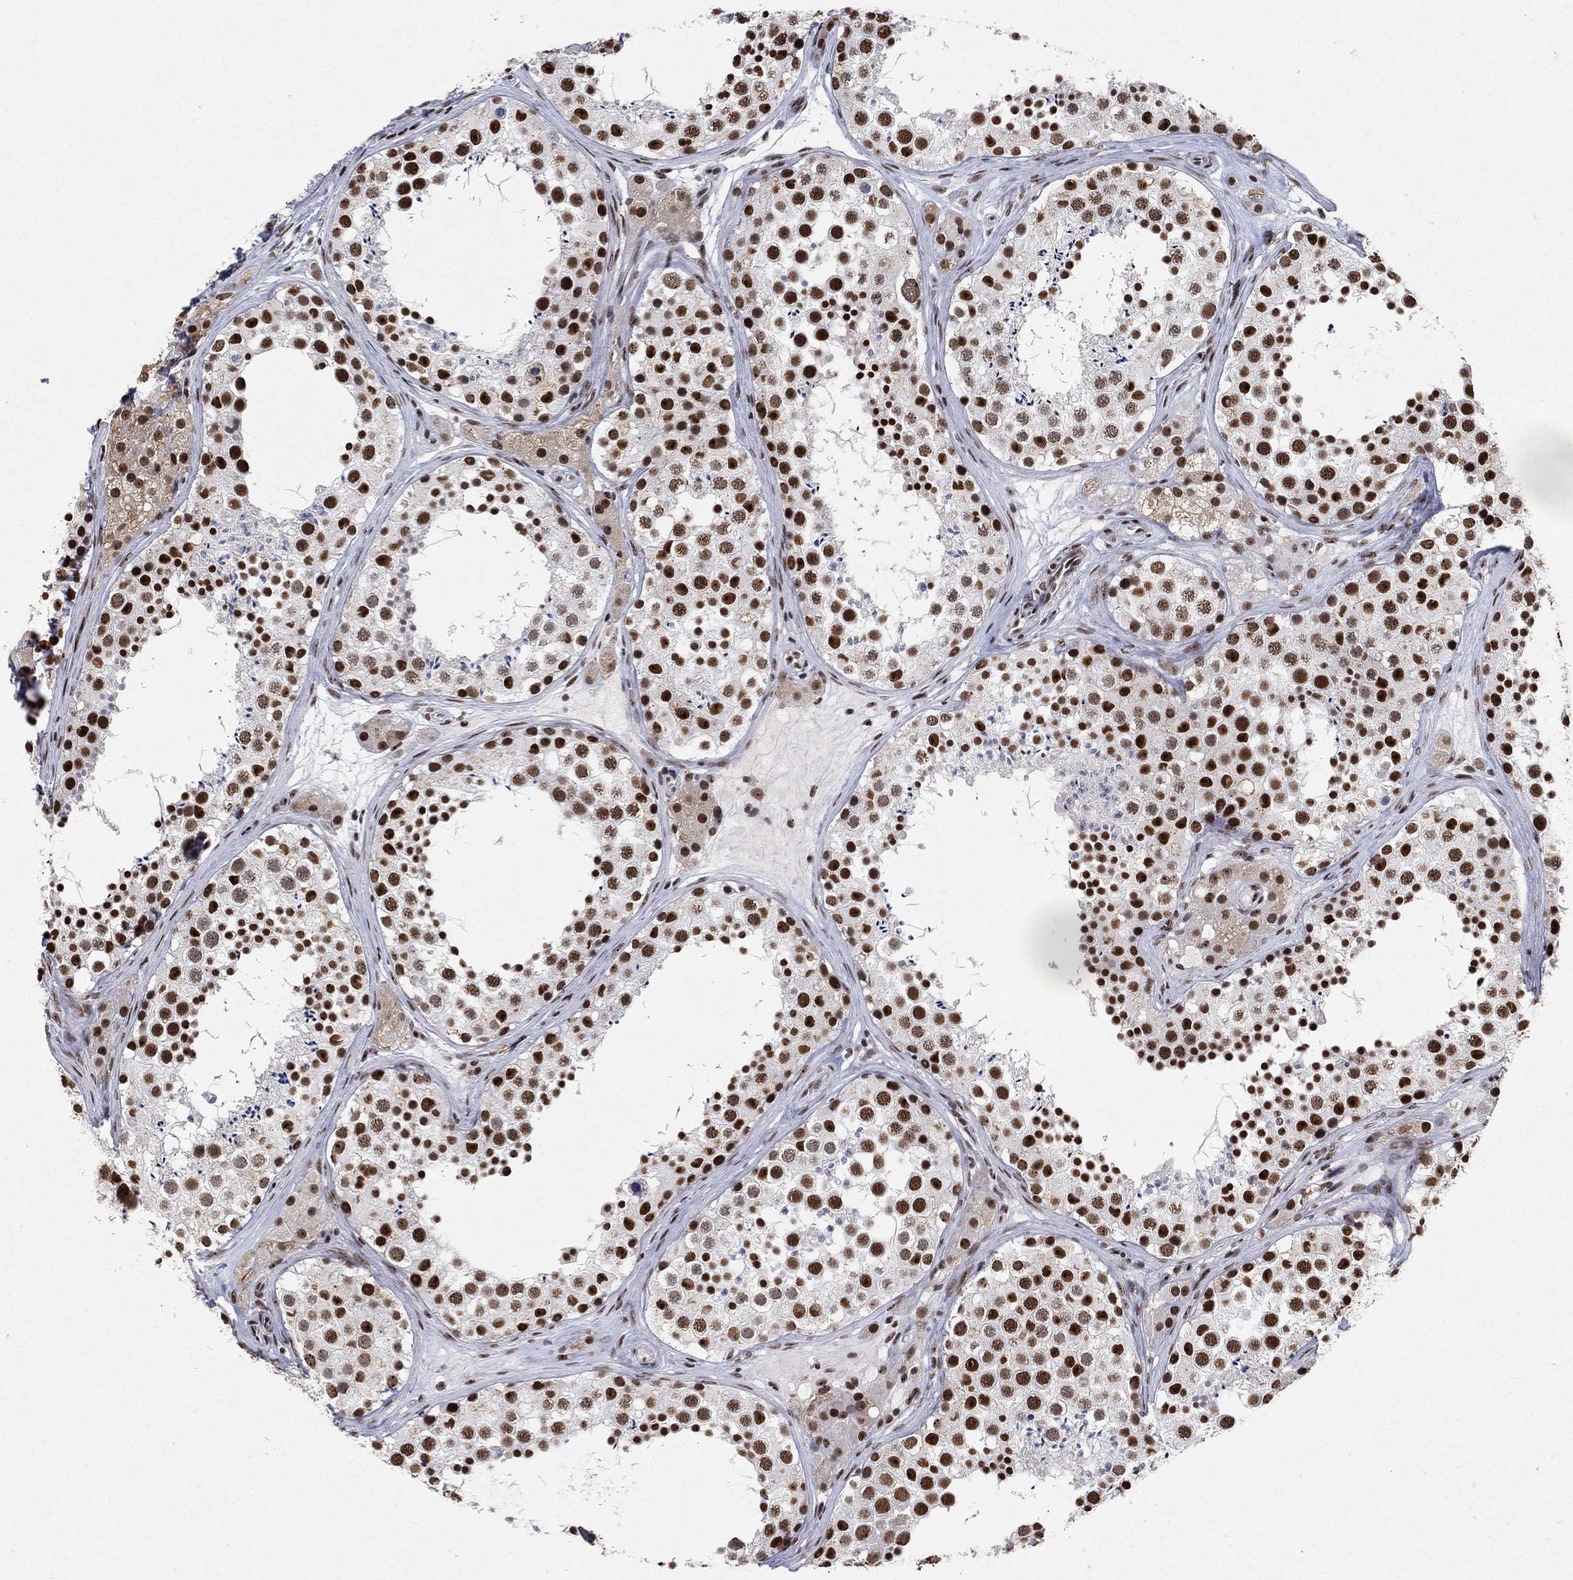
{"staining": {"intensity": "strong", "quantity": ">75%", "location": "nuclear"}, "tissue": "testis", "cell_type": "Cells in seminiferous ducts", "image_type": "normal", "snomed": [{"axis": "morphology", "description": "Normal tissue, NOS"}, {"axis": "topography", "description": "Testis"}], "caption": "IHC staining of benign testis, which shows high levels of strong nuclear staining in approximately >75% of cells in seminiferous ducts indicating strong nuclear protein positivity. The staining was performed using DAB (brown) for protein detection and nuclei were counterstained in hematoxylin (blue).", "gene": "DDX27", "patient": {"sex": "male", "age": 41}}